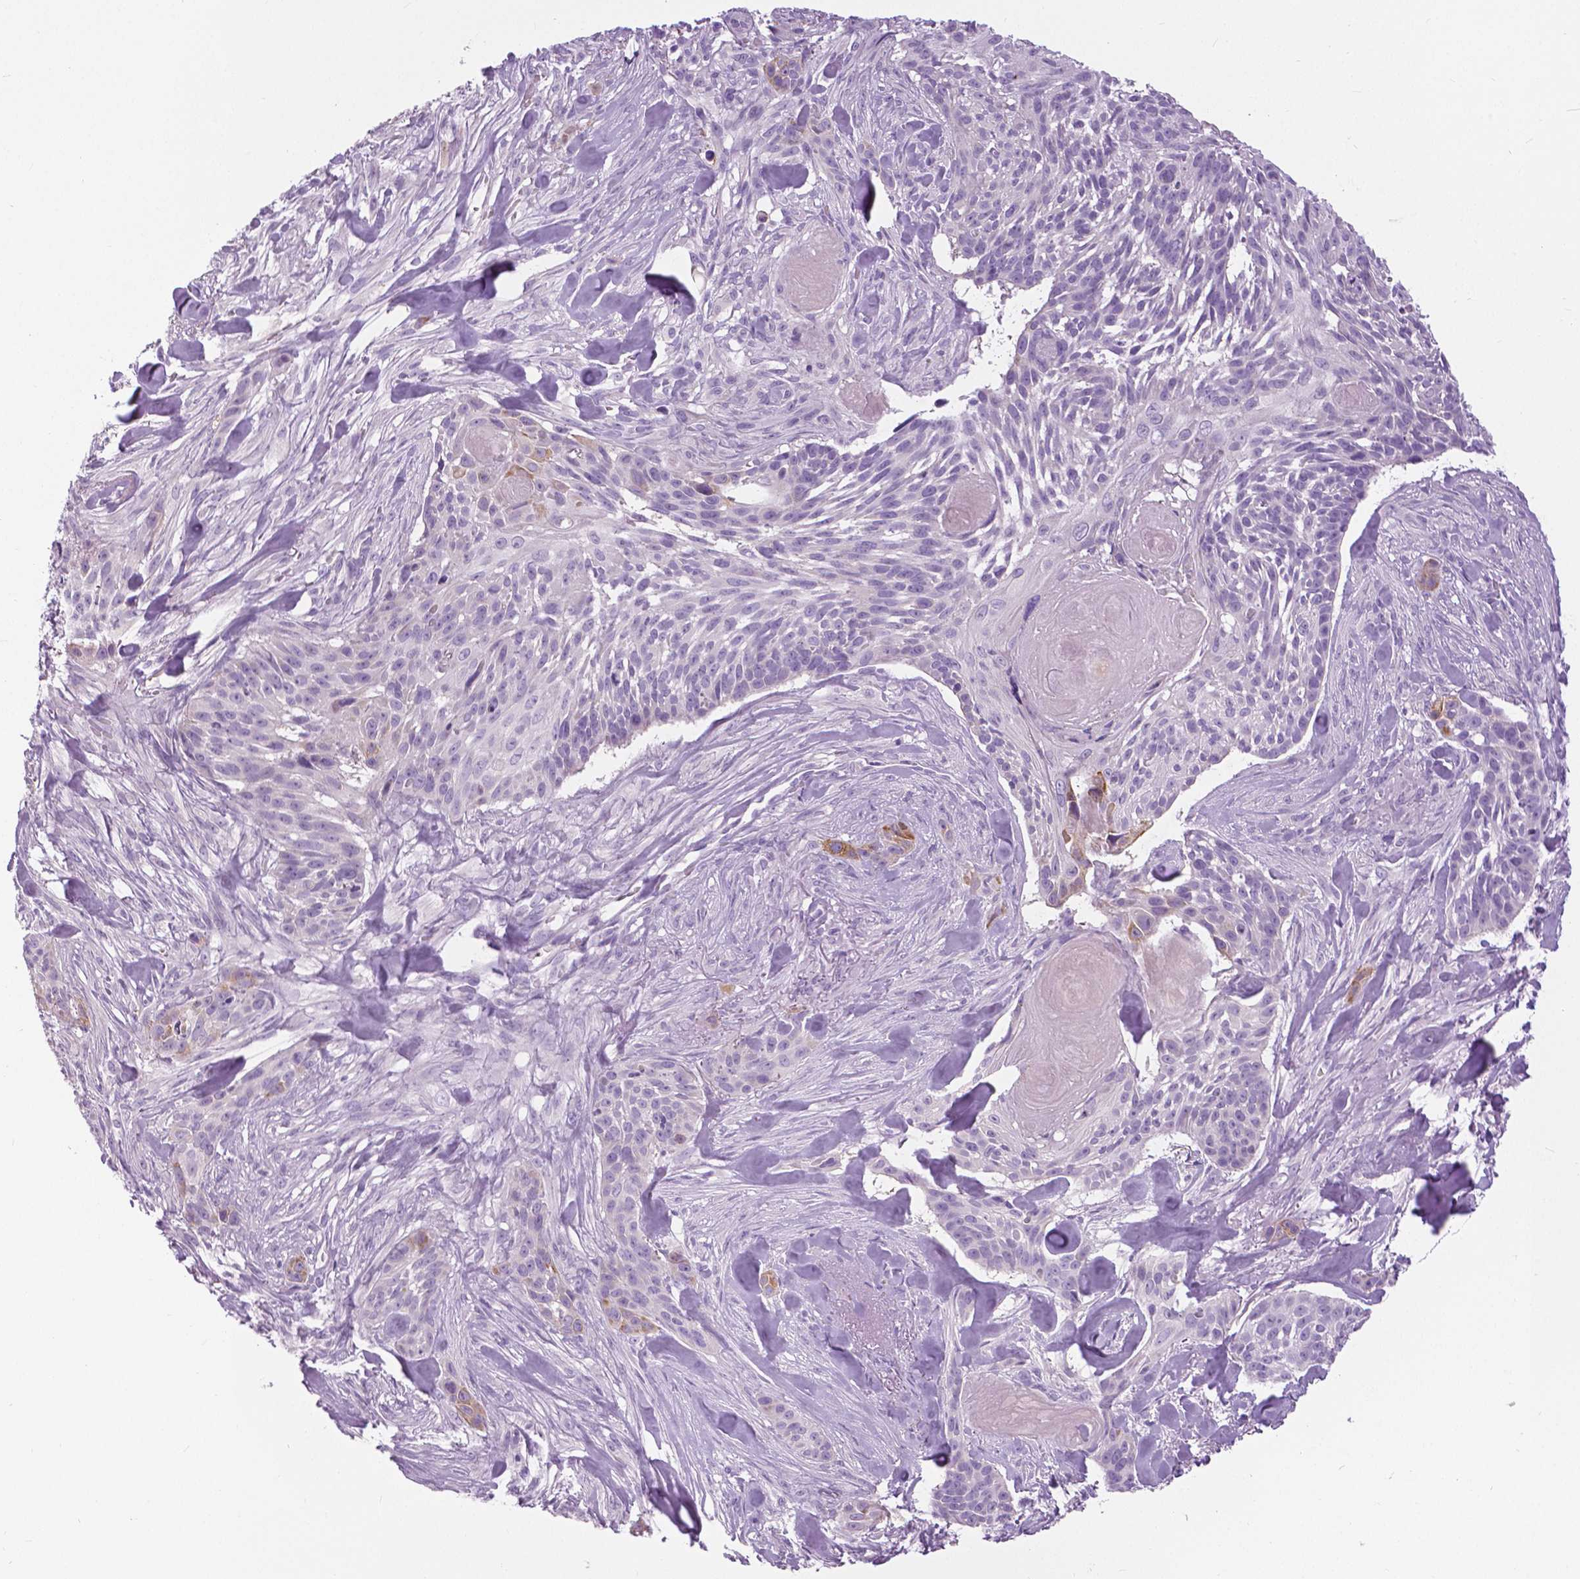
{"staining": {"intensity": "negative", "quantity": "none", "location": "none"}, "tissue": "skin cancer", "cell_type": "Tumor cells", "image_type": "cancer", "snomed": [{"axis": "morphology", "description": "Basal cell carcinoma"}, {"axis": "topography", "description": "Skin"}], "caption": "This is a micrograph of IHC staining of skin cancer (basal cell carcinoma), which shows no positivity in tumor cells.", "gene": "TP53TG5", "patient": {"sex": "male", "age": 87}}